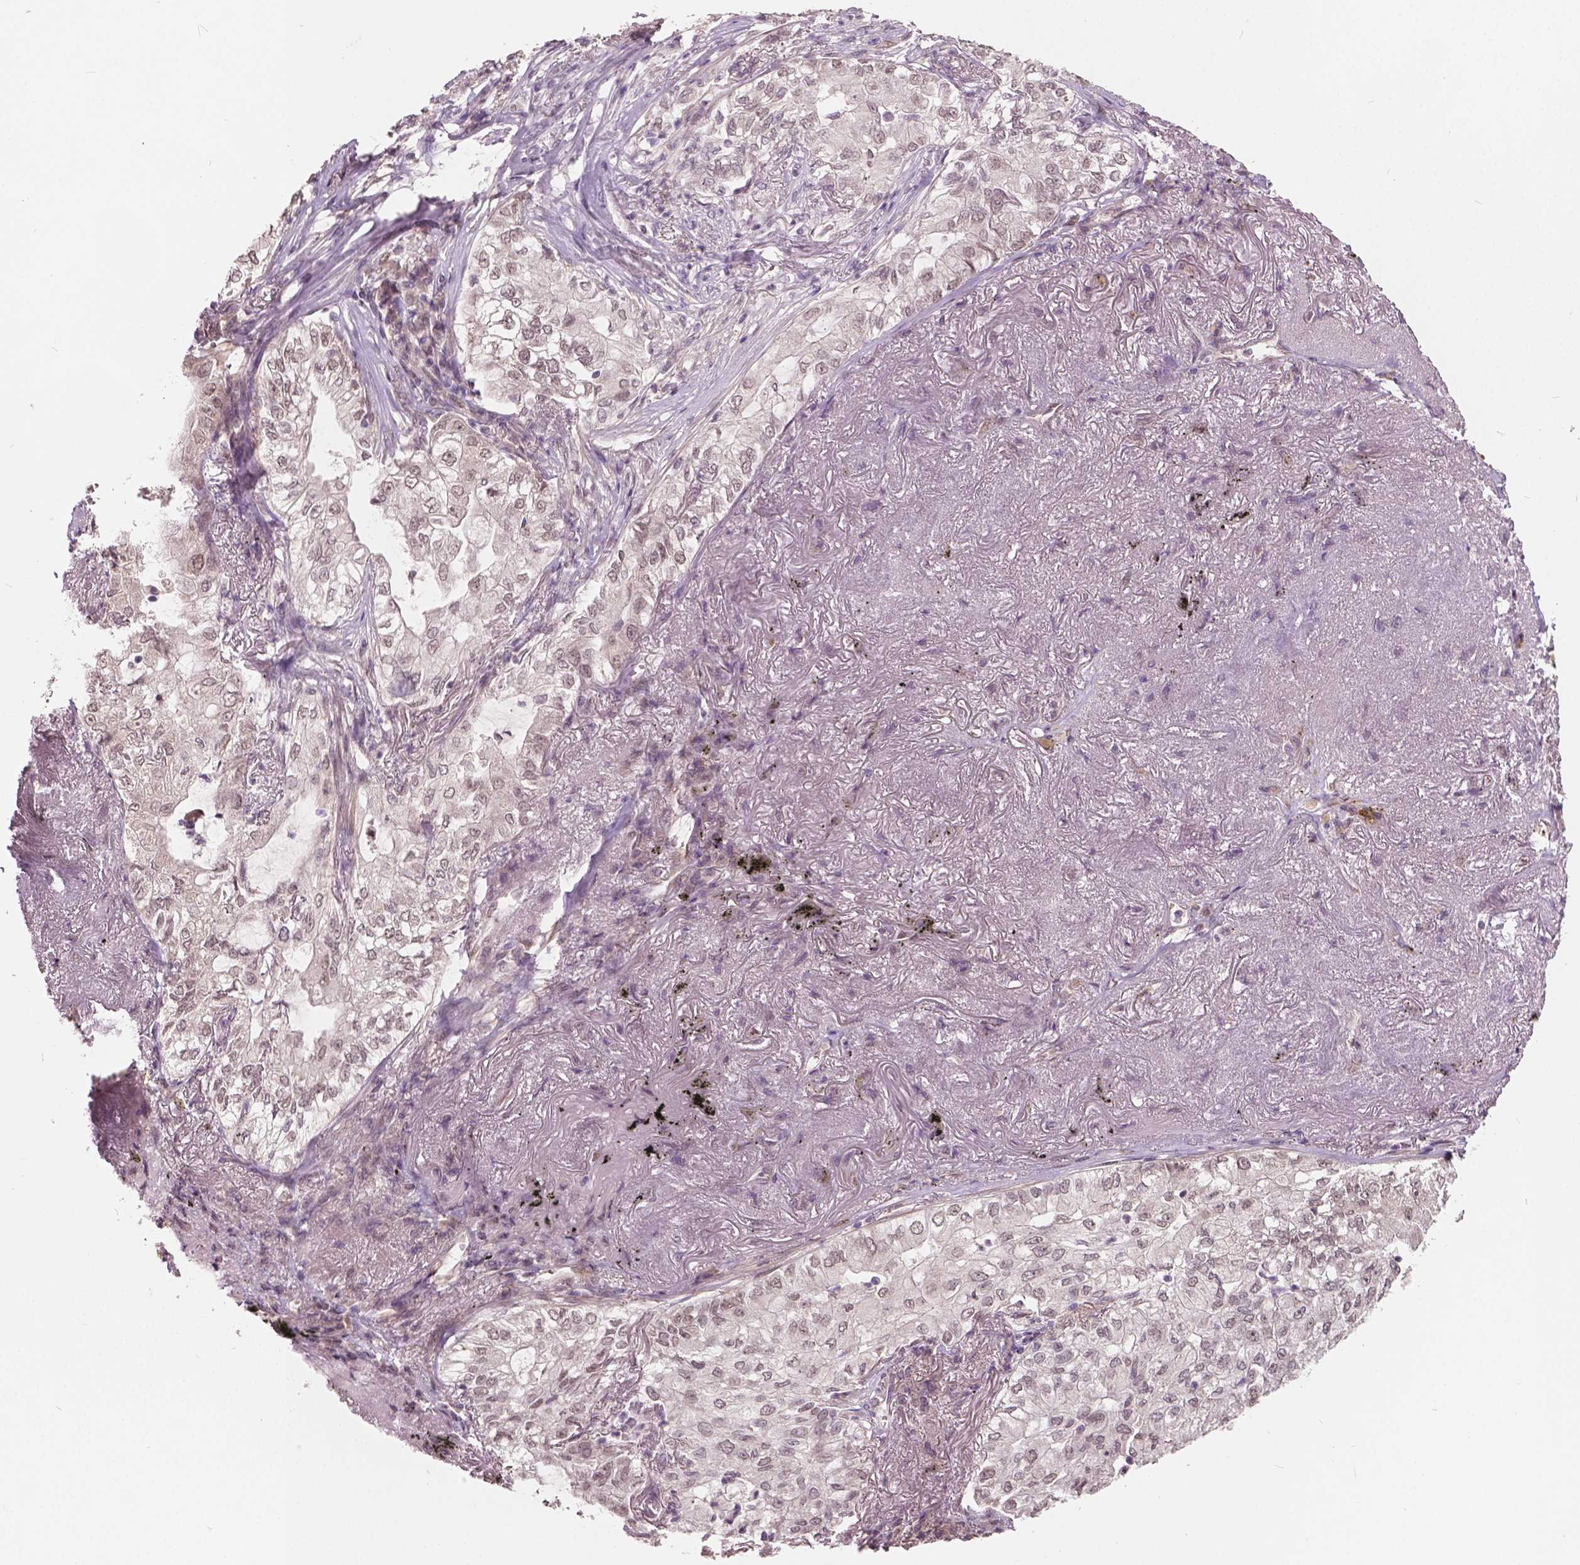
{"staining": {"intensity": "negative", "quantity": "none", "location": "none"}, "tissue": "lung cancer", "cell_type": "Tumor cells", "image_type": "cancer", "snomed": [{"axis": "morphology", "description": "Adenocarcinoma, NOS"}, {"axis": "topography", "description": "Lung"}], "caption": "An image of adenocarcinoma (lung) stained for a protein displays no brown staining in tumor cells.", "gene": "HMBOX1", "patient": {"sex": "female", "age": 73}}